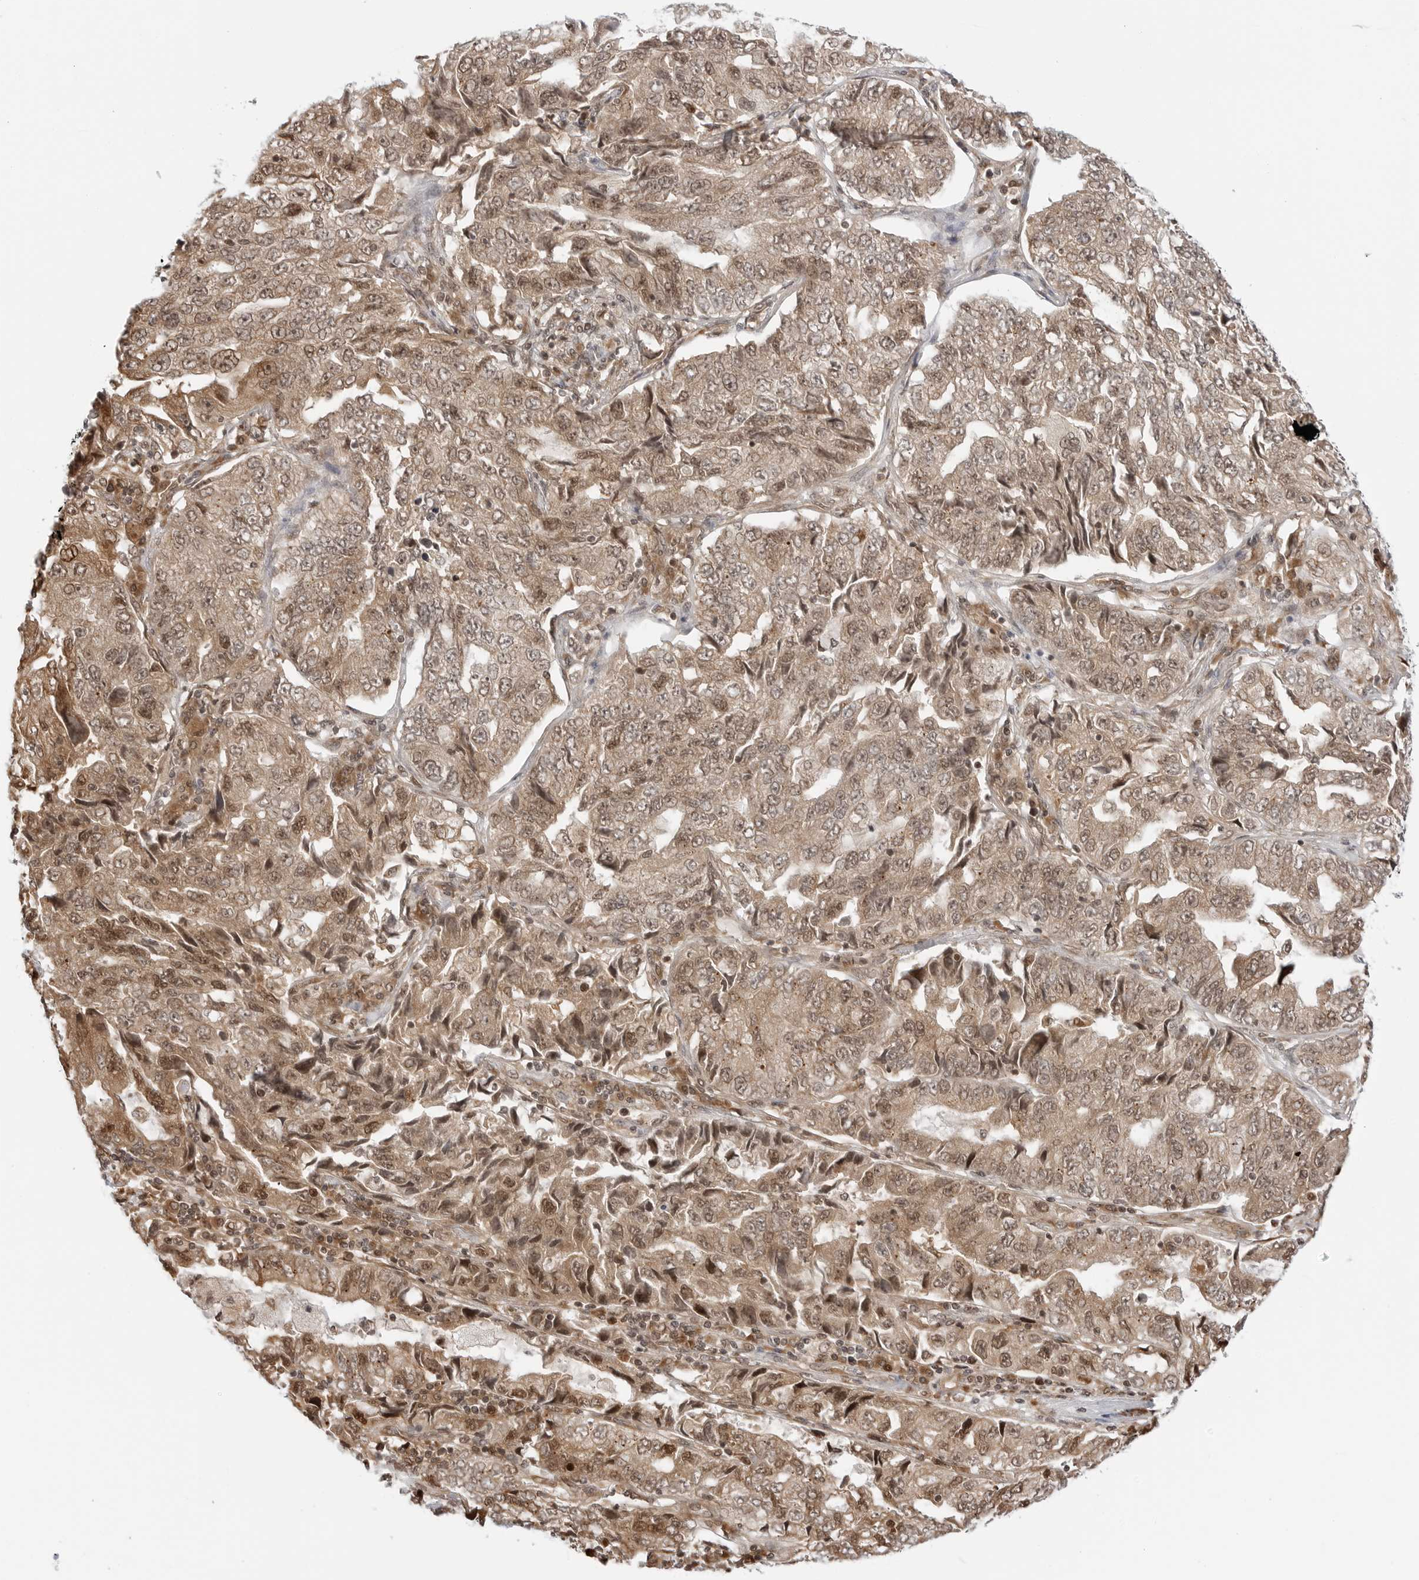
{"staining": {"intensity": "moderate", "quantity": ">75%", "location": "cytoplasmic/membranous,nuclear"}, "tissue": "lung cancer", "cell_type": "Tumor cells", "image_type": "cancer", "snomed": [{"axis": "morphology", "description": "Adenocarcinoma, NOS"}, {"axis": "topography", "description": "Lung"}], "caption": "Immunohistochemical staining of human lung adenocarcinoma shows moderate cytoplasmic/membranous and nuclear protein positivity in approximately >75% of tumor cells.", "gene": "TIPRL", "patient": {"sex": "female", "age": 51}}